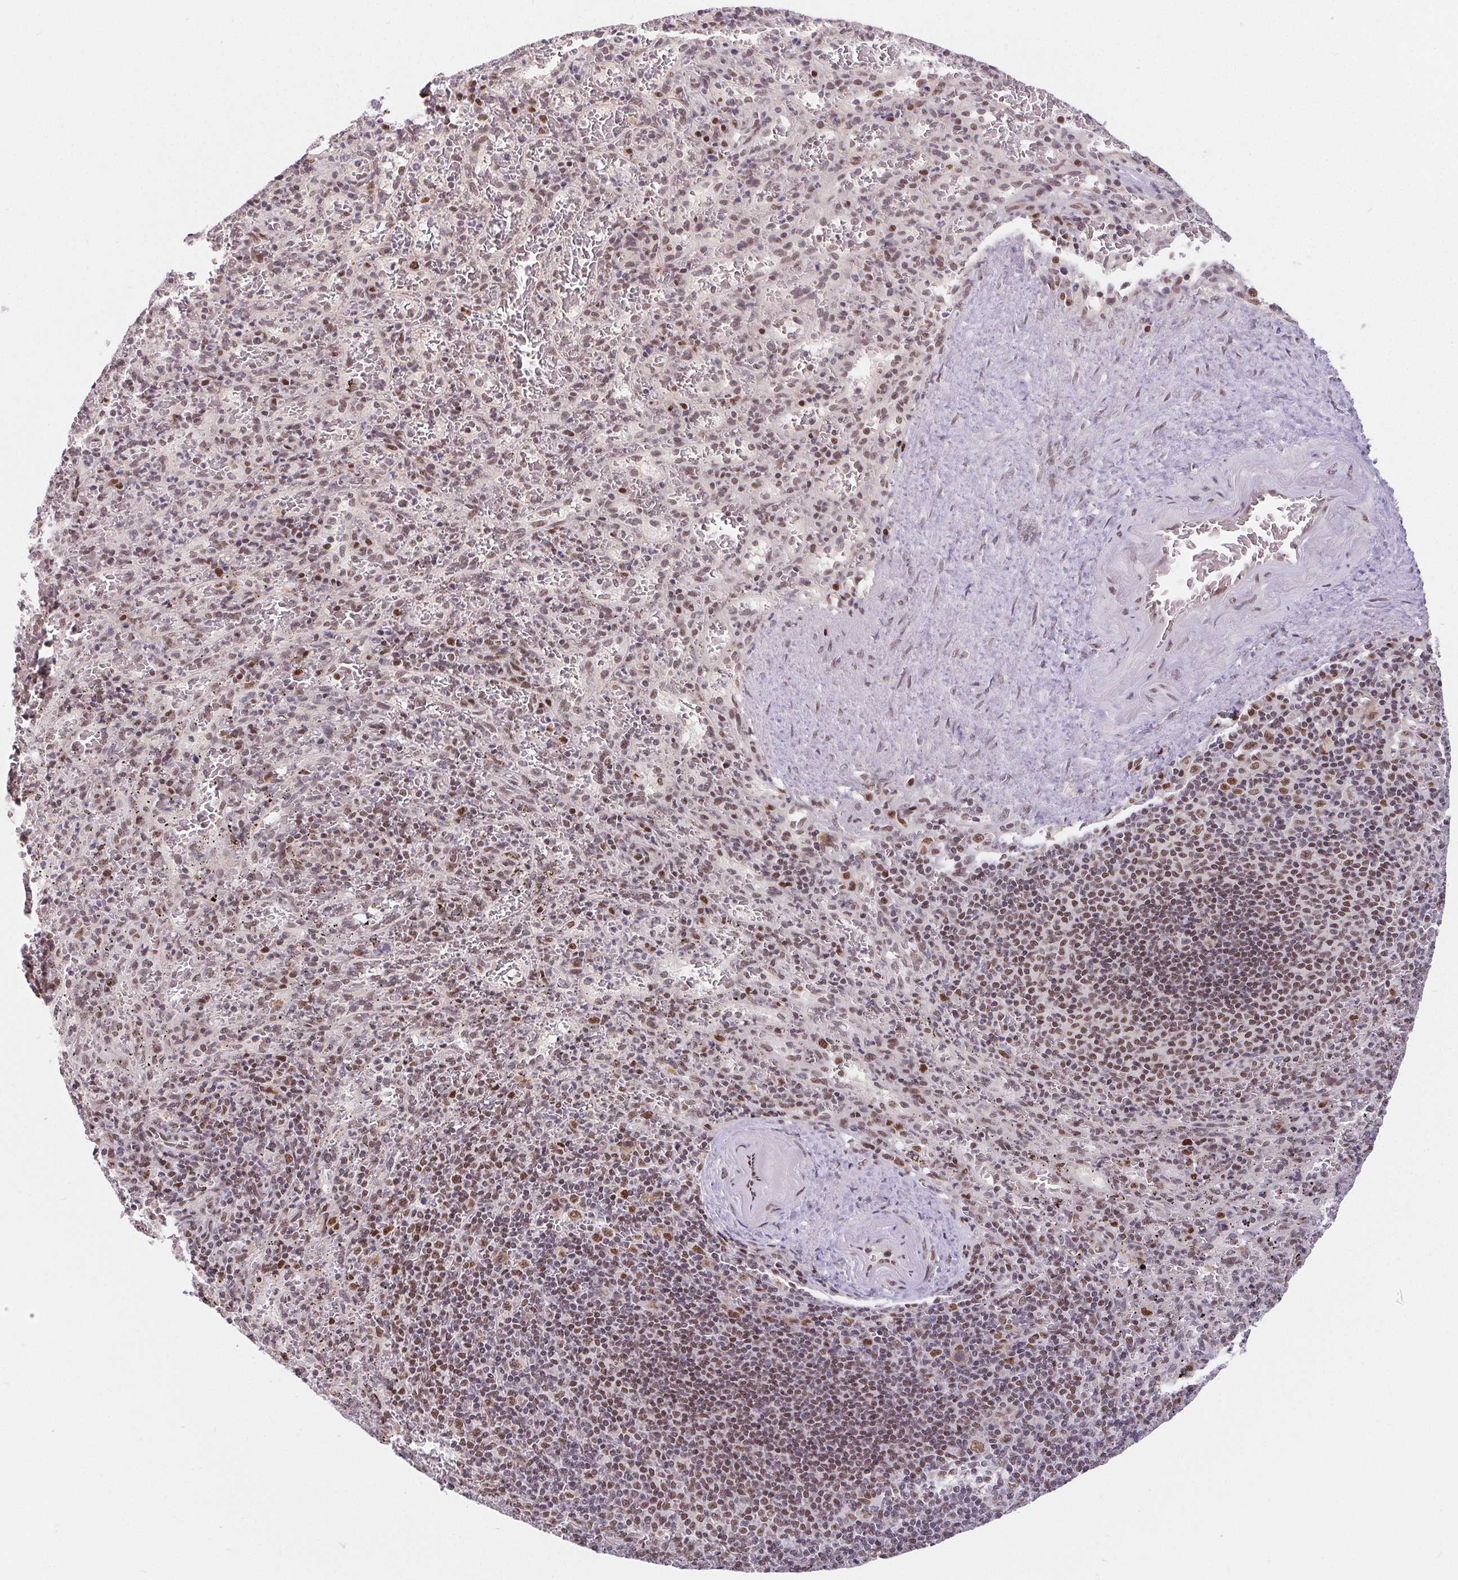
{"staining": {"intensity": "moderate", "quantity": "25%-75%", "location": "nuclear"}, "tissue": "spleen", "cell_type": "Cells in red pulp", "image_type": "normal", "snomed": [{"axis": "morphology", "description": "Normal tissue, NOS"}, {"axis": "topography", "description": "Spleen"}], "caption": "Immunohistochemistry (IHC) (DAB) staining of benign spleen displays moderate nuclear protein positivity in approximately 25%-75% of cells in red pulp. (DAB = brown stain, brightfield microscopy at high magnification).", "gene": "POU2F1", "patient": {"sex": "male", "age": 57}}